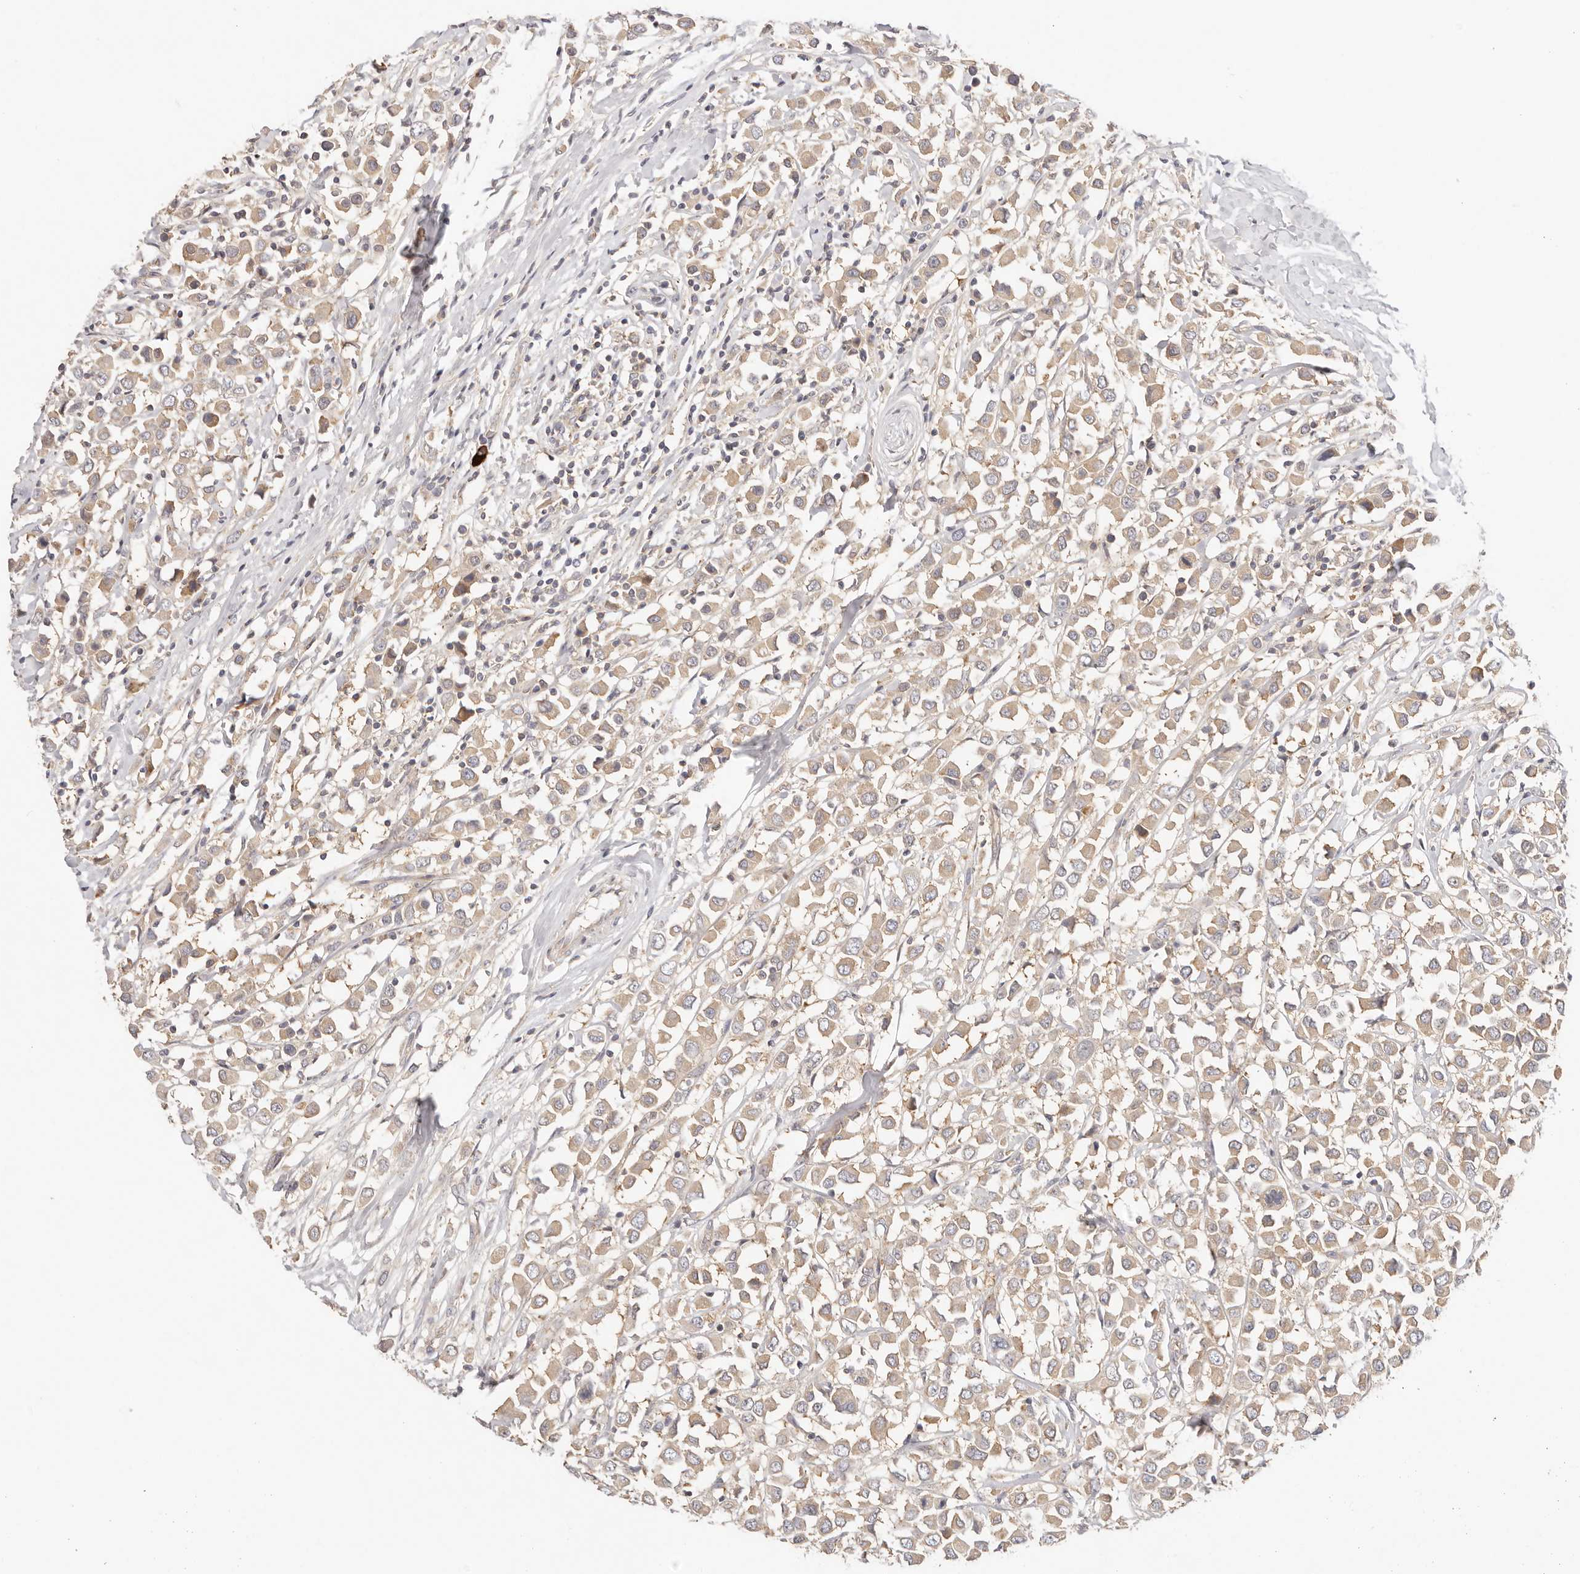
{"staining": {"intensity": "weak", "quantity": ">75%", "location": "cytoplasmic/membranous"}, "tissue": "breast cancer", "cell_type": "Tumor cells", "image_type": "cancer", "snomed": [{"axis": "morphology", "description": "Duct carcinoma"}, {"axis": "topography", "description": "Breast"}], "caption": "Breast cancer stained for a protein (brown) demonstrates weak cytoplasmic/membranous positive expression in approximately >75% of tumor cells.", "gene": "KCMF1", "patient": {"sex": "female", "age": 61}}